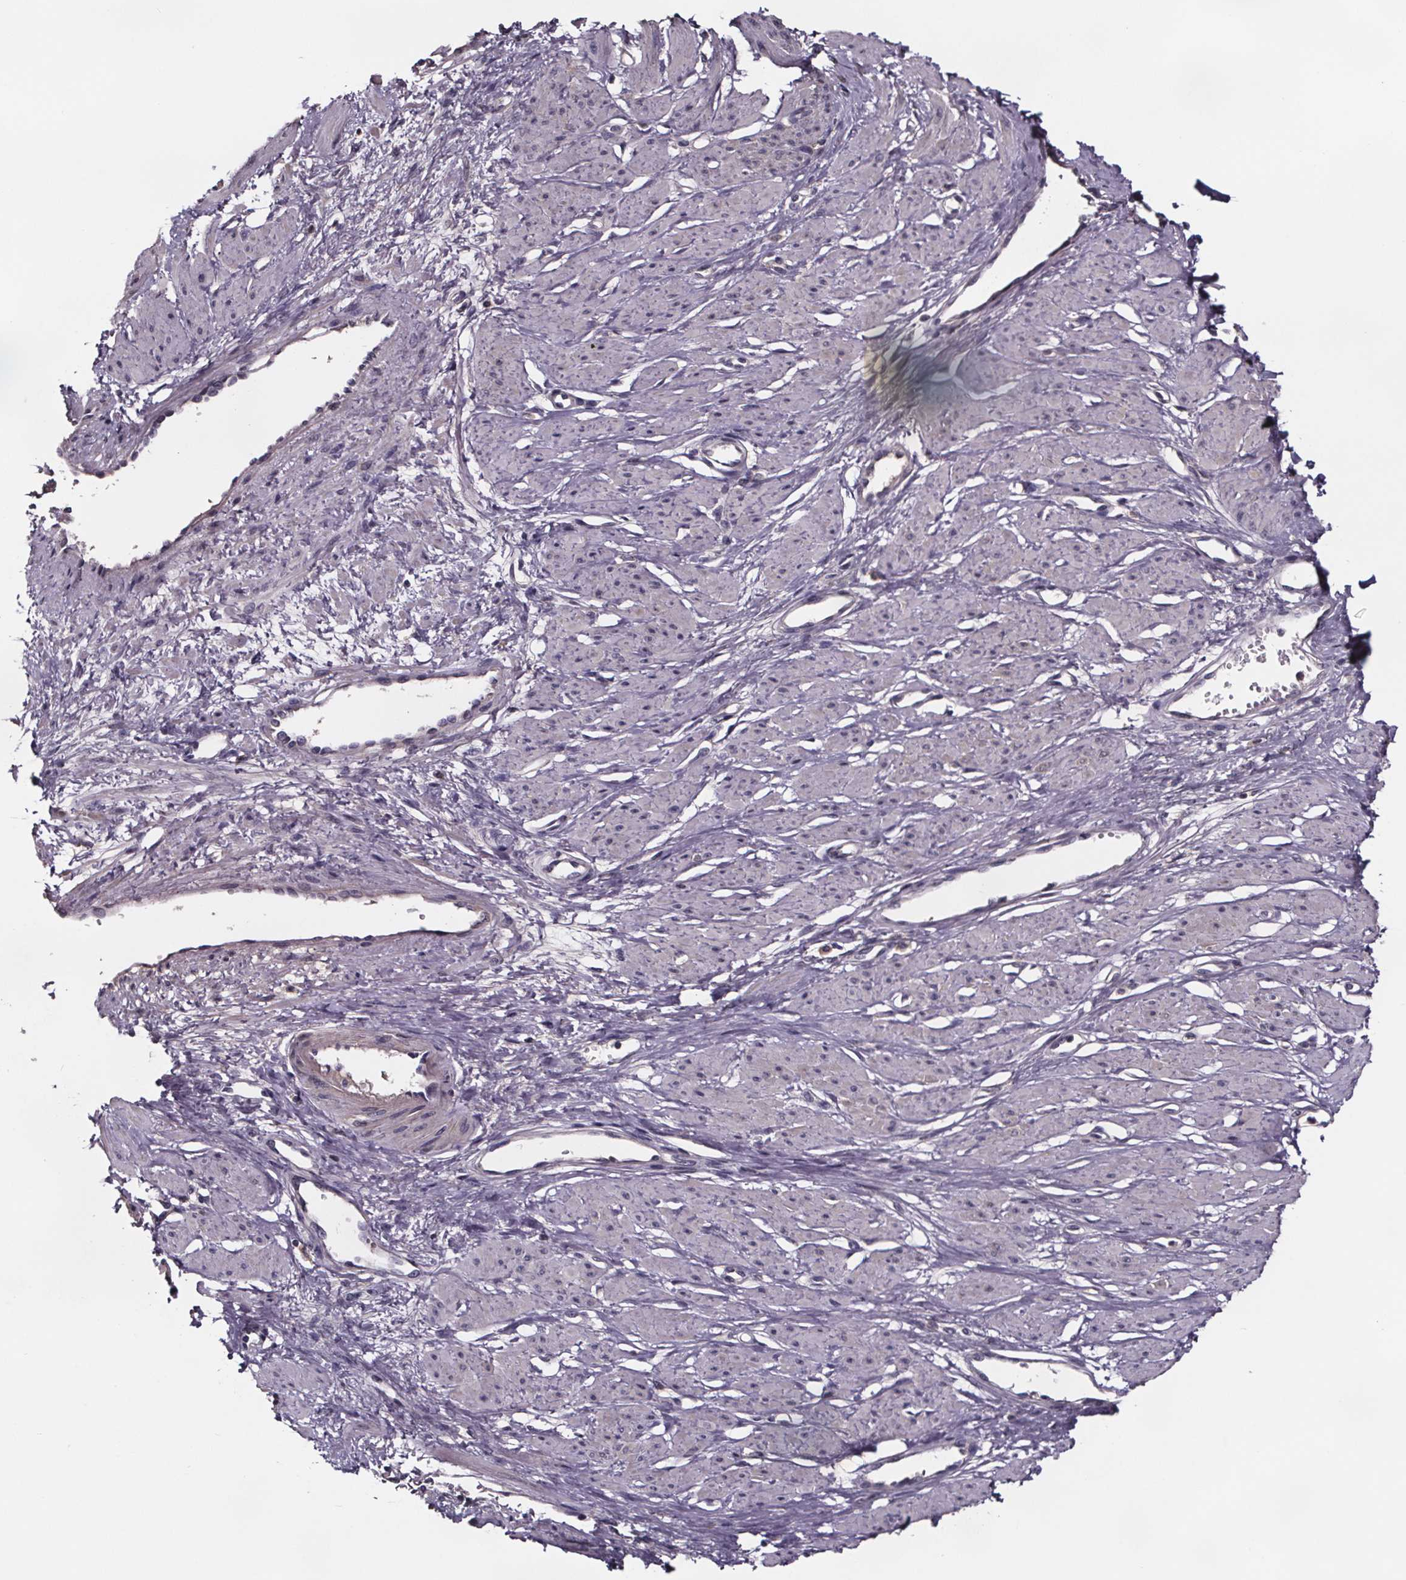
{"staining": {"intensity": "negative", "quantity": "none", "location": "none"}, "tissue": "smooth muscle", "cell_type": "Smooth muscle cells", "image_type": "normal", "snomed": [{"axis": "morphology", "description": "Normal tissue, NOS"}, {"axis": "topography", "description": "Smooth muscle"}, {"axis": "topography", "description": "Uterus"}], "caption": "The photomicrograph exhibits no staining of smooth muscle cells in benign smooth muscle.", "gene": "NPHP4", "patient": {"sex": "female", "age": 39}}